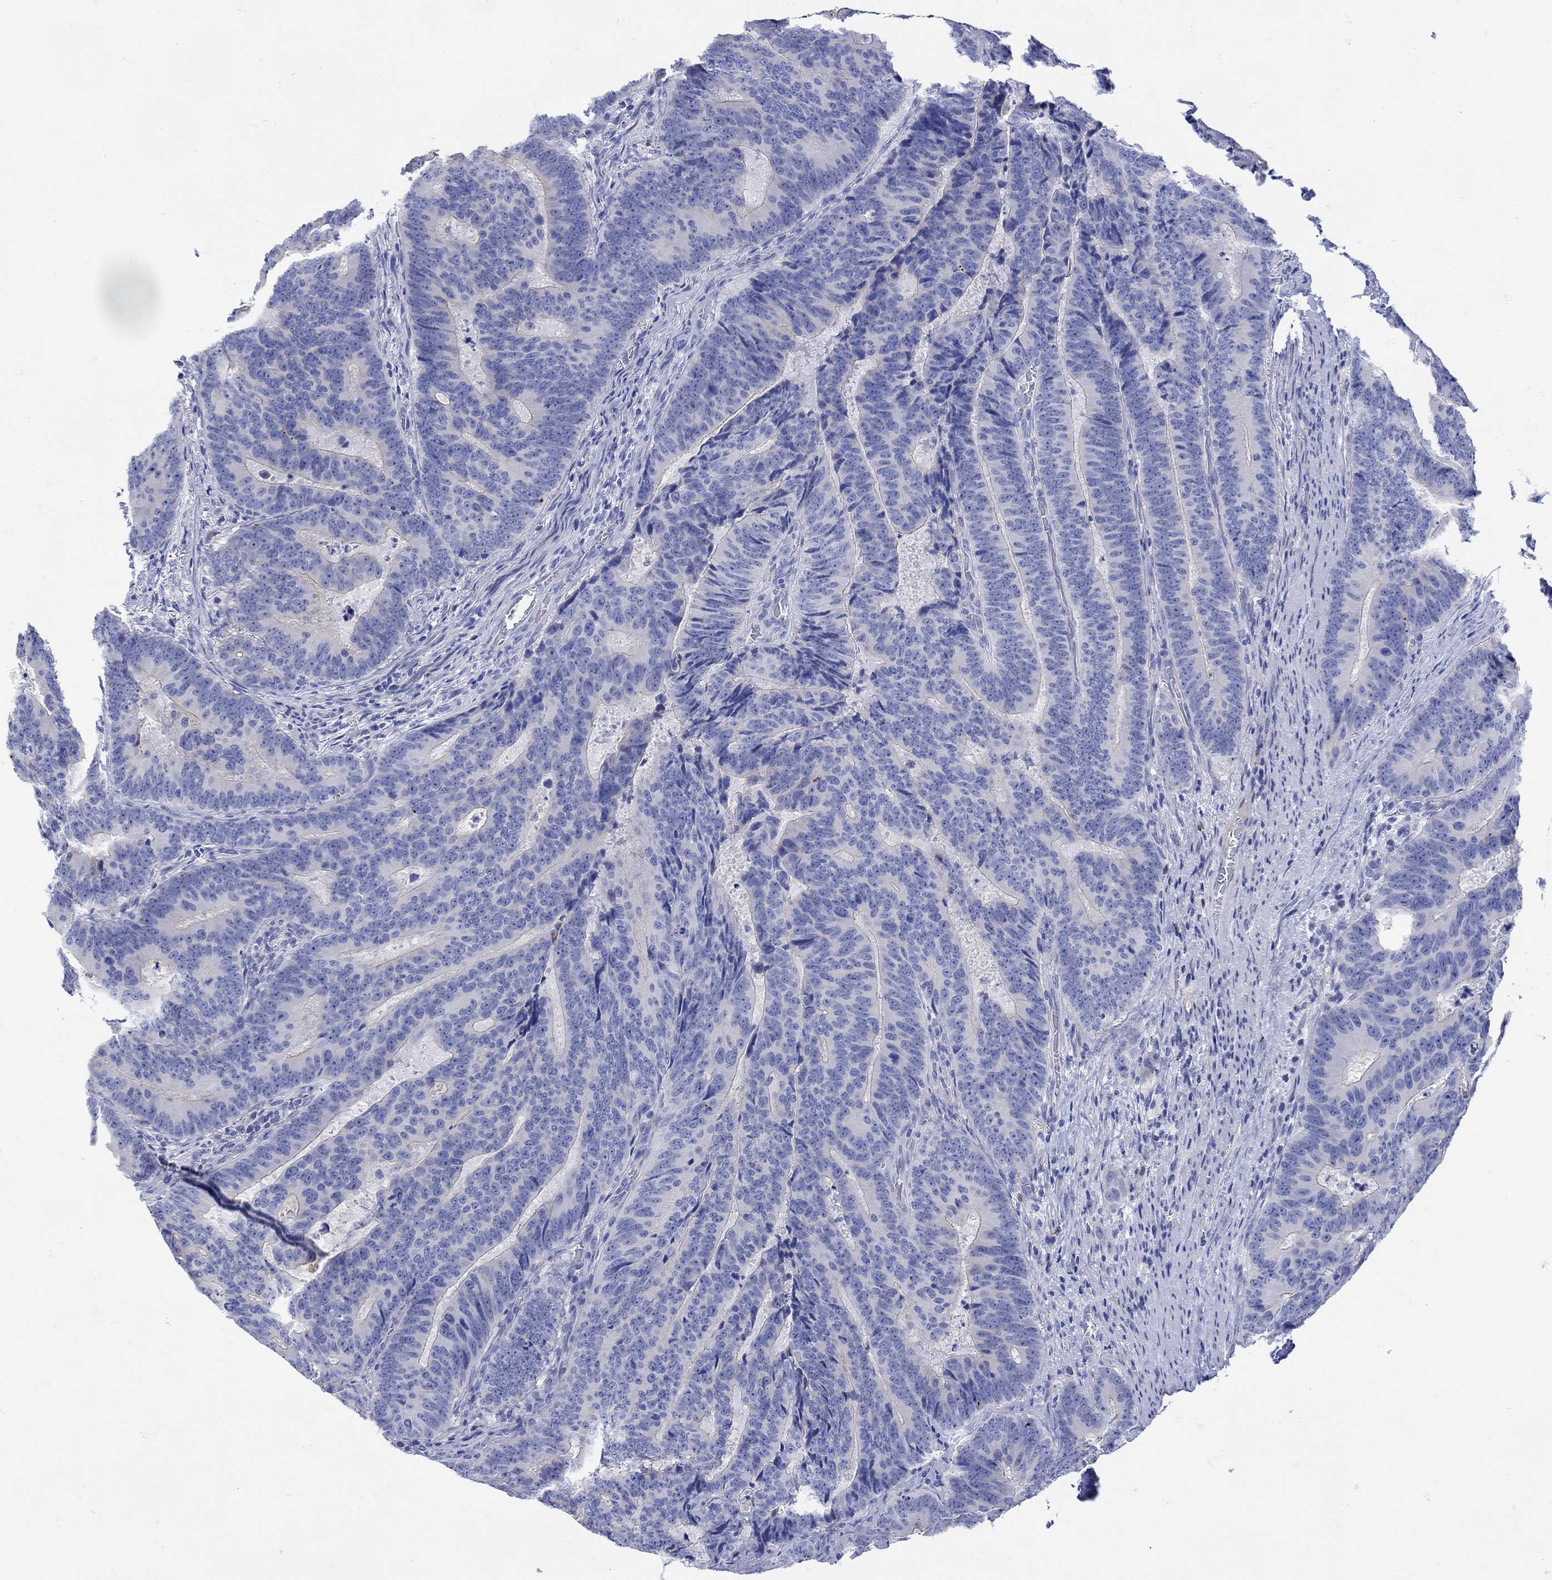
{"staining": {"intensity": "negative", "quantity": "none", "location": "none"}, "tissue": "colorectal cancer", "cell_type": "Tumor cells", "image_type": "cancer", "snomed": [{"axis": "morphology", "description": "Adenocarcinoma, NOS"}, {"axis": "topography", "description": "Colon"}], "caption": "A micrograph of colorectal cancer stained for a protein demonstrates no brown staining in tumor cells.", "gene": "ANKMY1", "patient": {"sex": "female", "age": 82}}